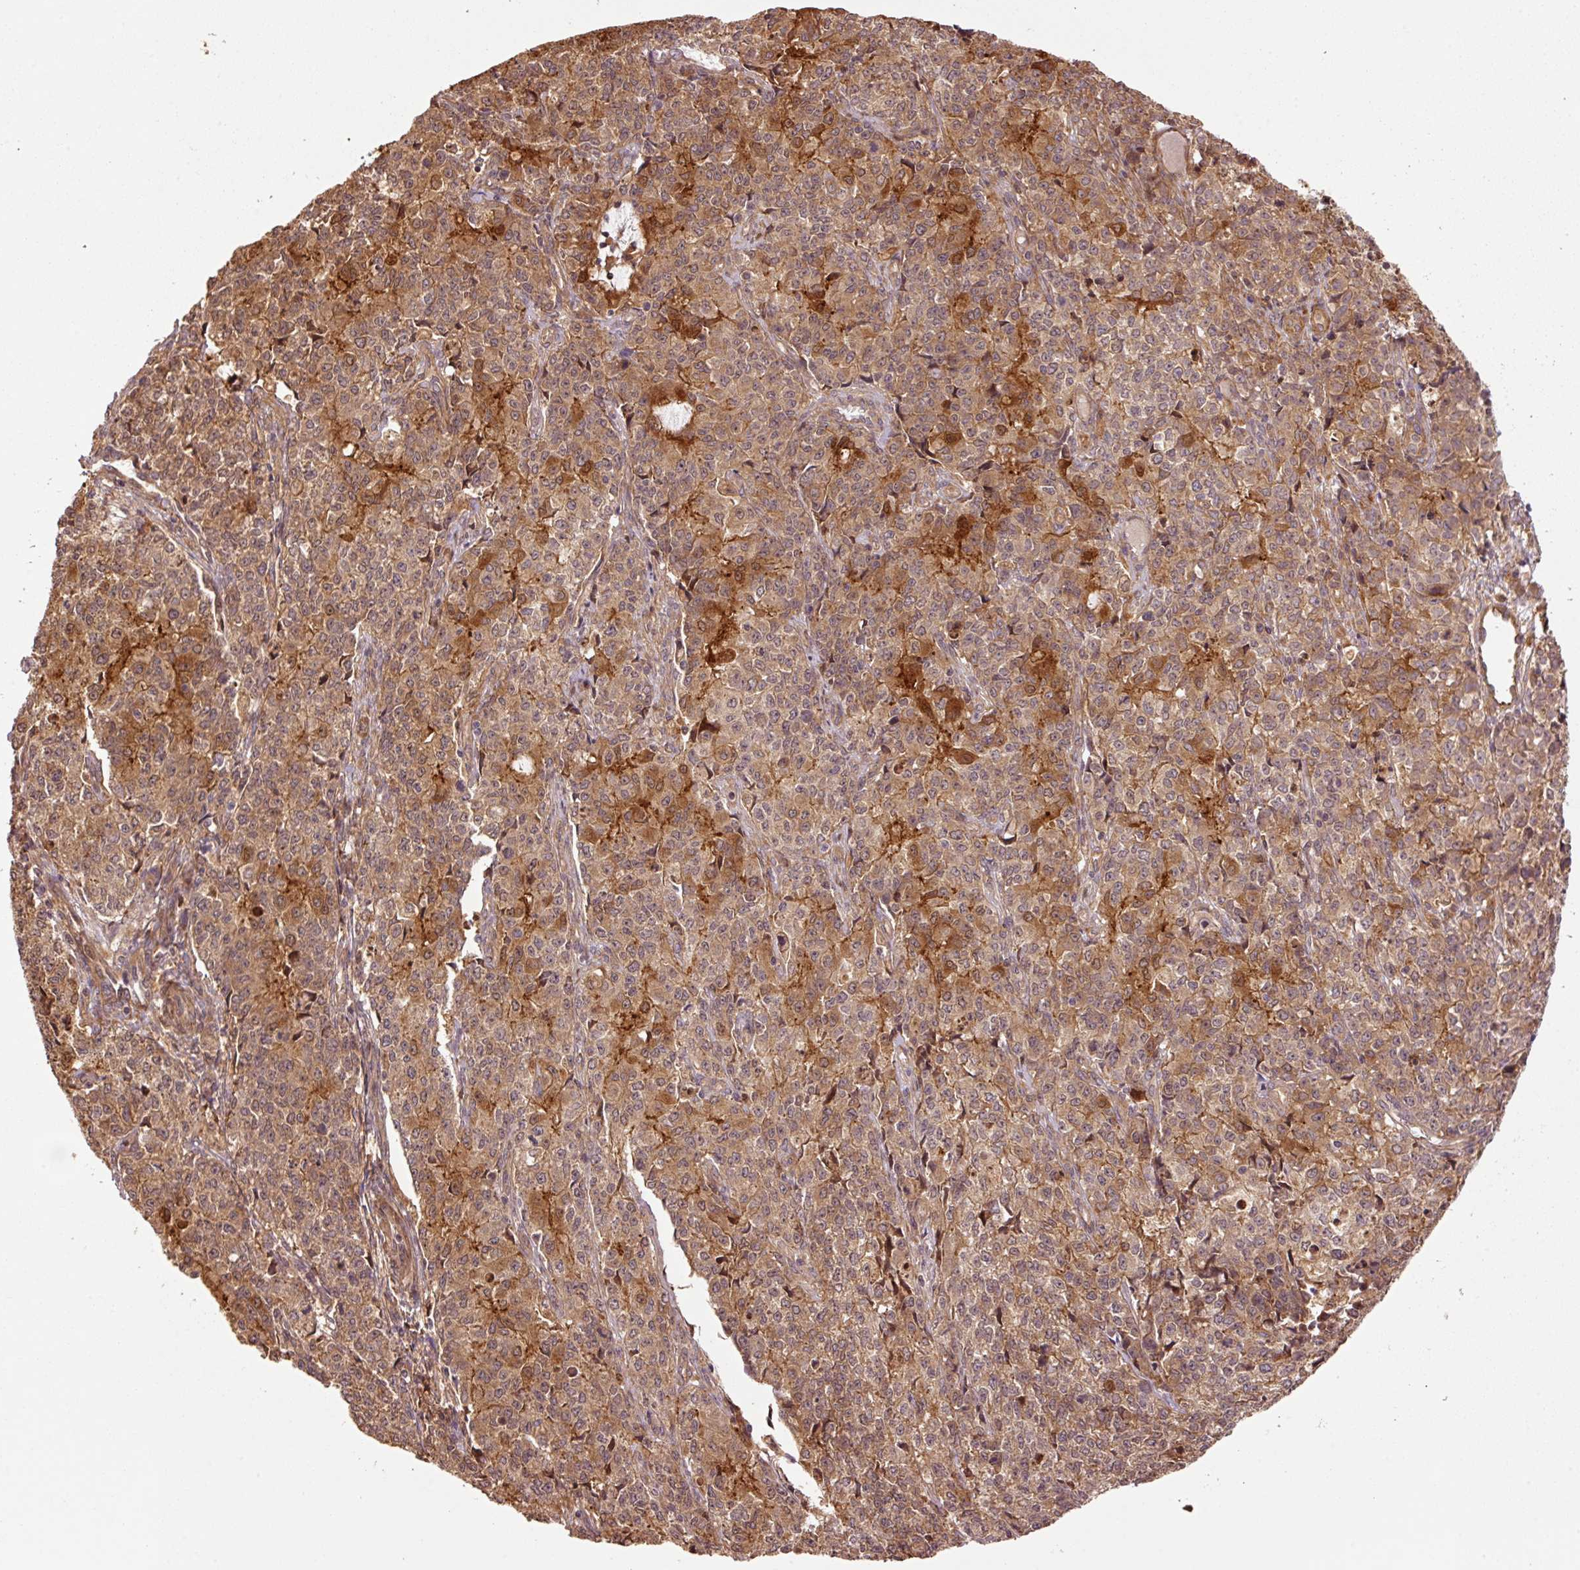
{"staining": {"intensity": "moderate", "quantity": ">75%", "location": "cytoplasmic/membranous,nuclear"}, "tissue": "endometrial cancer", "cell_type": "Tumor cells", "image_type": "cancer", "snomed": [{"axis": "morphology", "description": "Adenocarcinoma, NOS"}, {"axis": "topography", "description": "Endometrium"}], "caption": "The micrograph shows a brown stain indicating the presence of a protein in the cytoplasmic/membranous and nuclear of tumor cells in adenocarcinoma (endometrial).", "gene": "OXER1", "patient": {"sex": "female", "age": 50}}